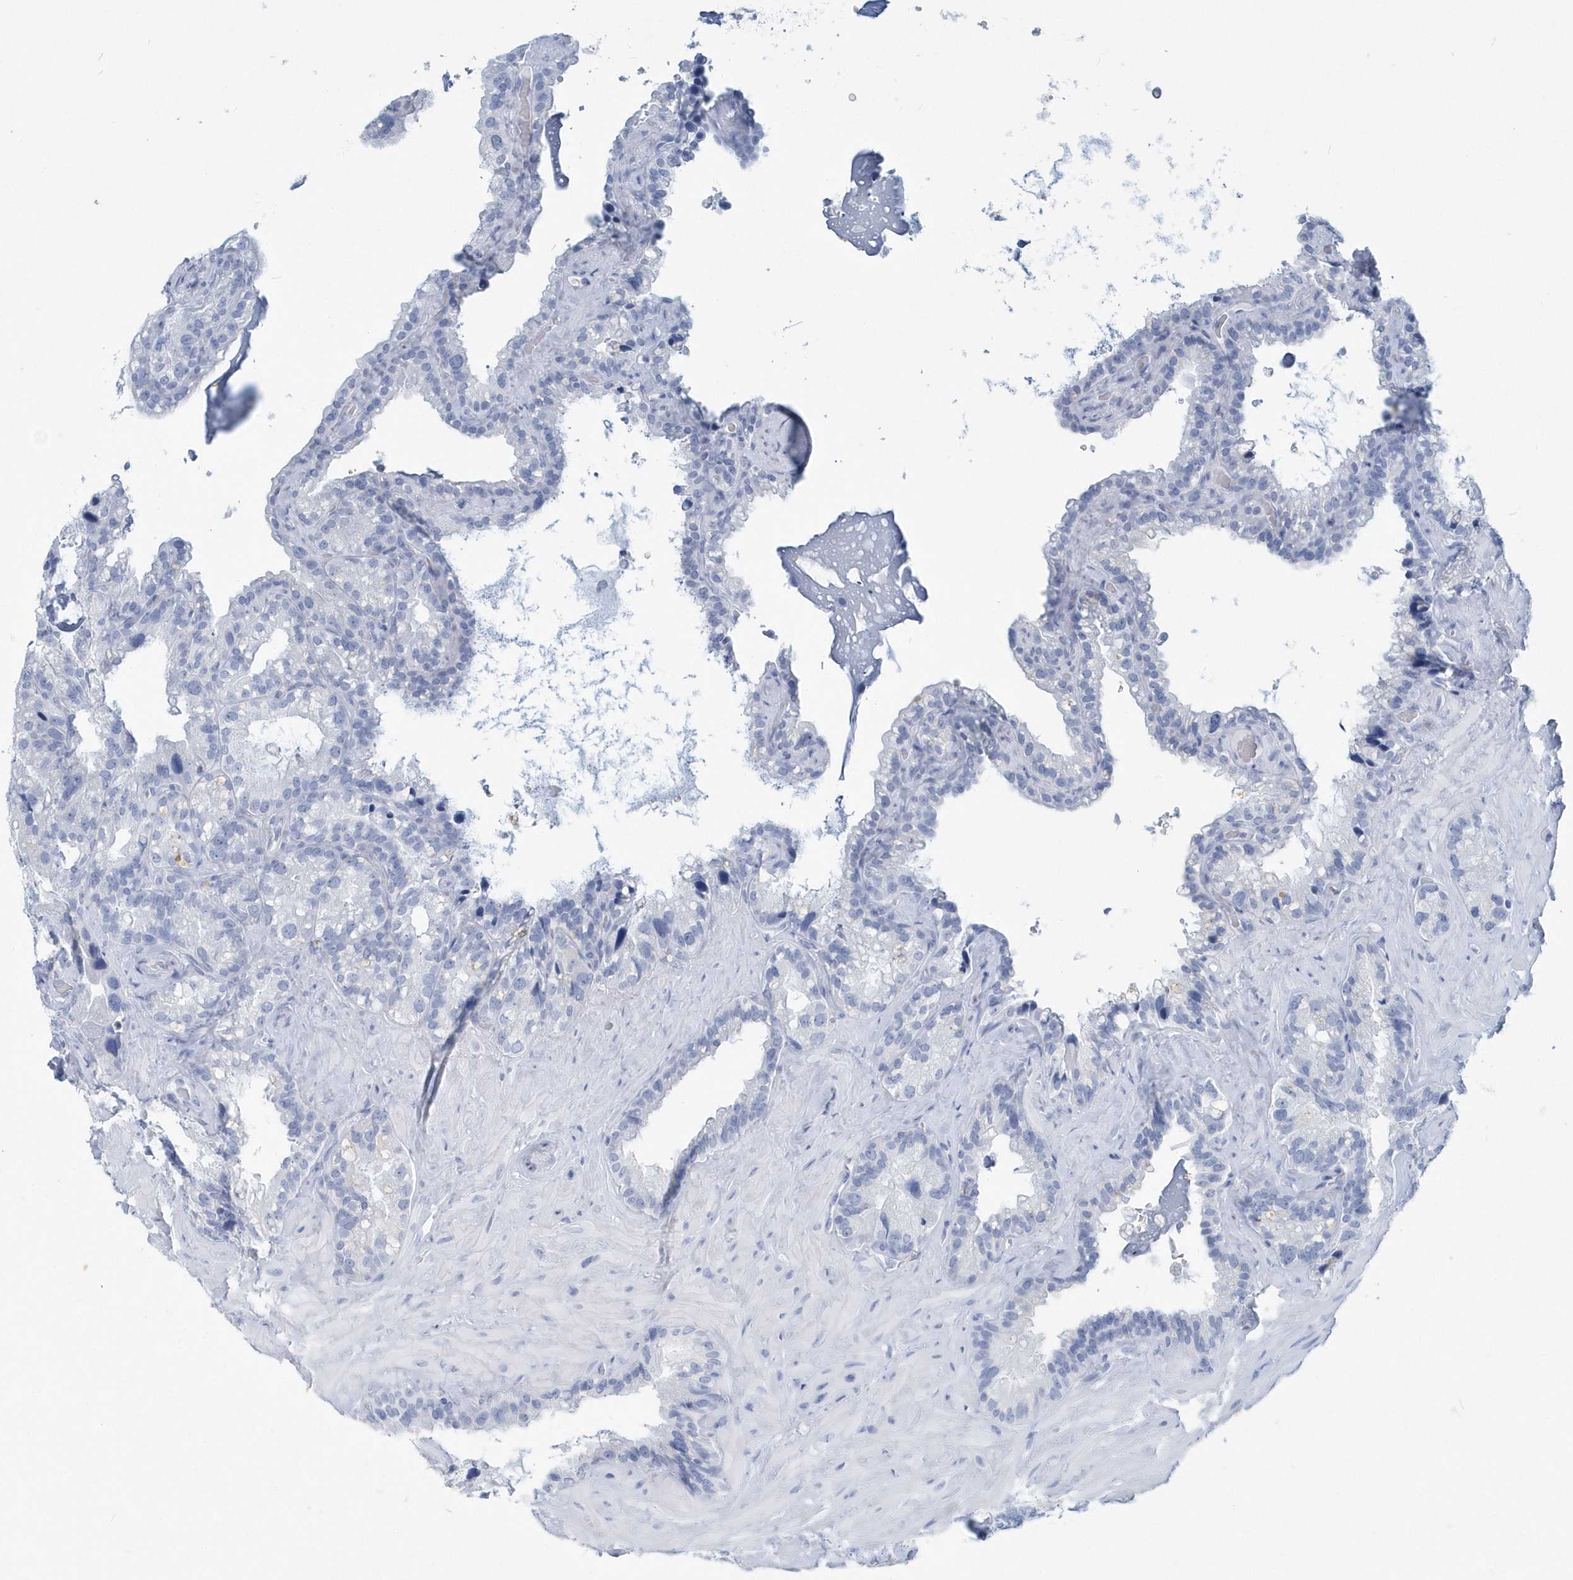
{"staining": {"intensity": "negative", "quantity": "none", "location": "none"}, "tissue": "seminal vesicle", "cell_type": "Glandular cells", "image_type": "normal", "snomed": [{"axis": "morphology", "description": "Normal tissue, NOS"}, {"axis": "topography", "description": "Prostate"}, {"axis": "topography", "description": "Seminal veicle"}], "caption": "Immunohistochemistry (IHC) photomicrograph of normal human seminal vesicle stained for a protein (brown), which reveals no staining in glandular cells.", "gene": "PTPRO", "patient": {"sex": "male", "age": 68}}